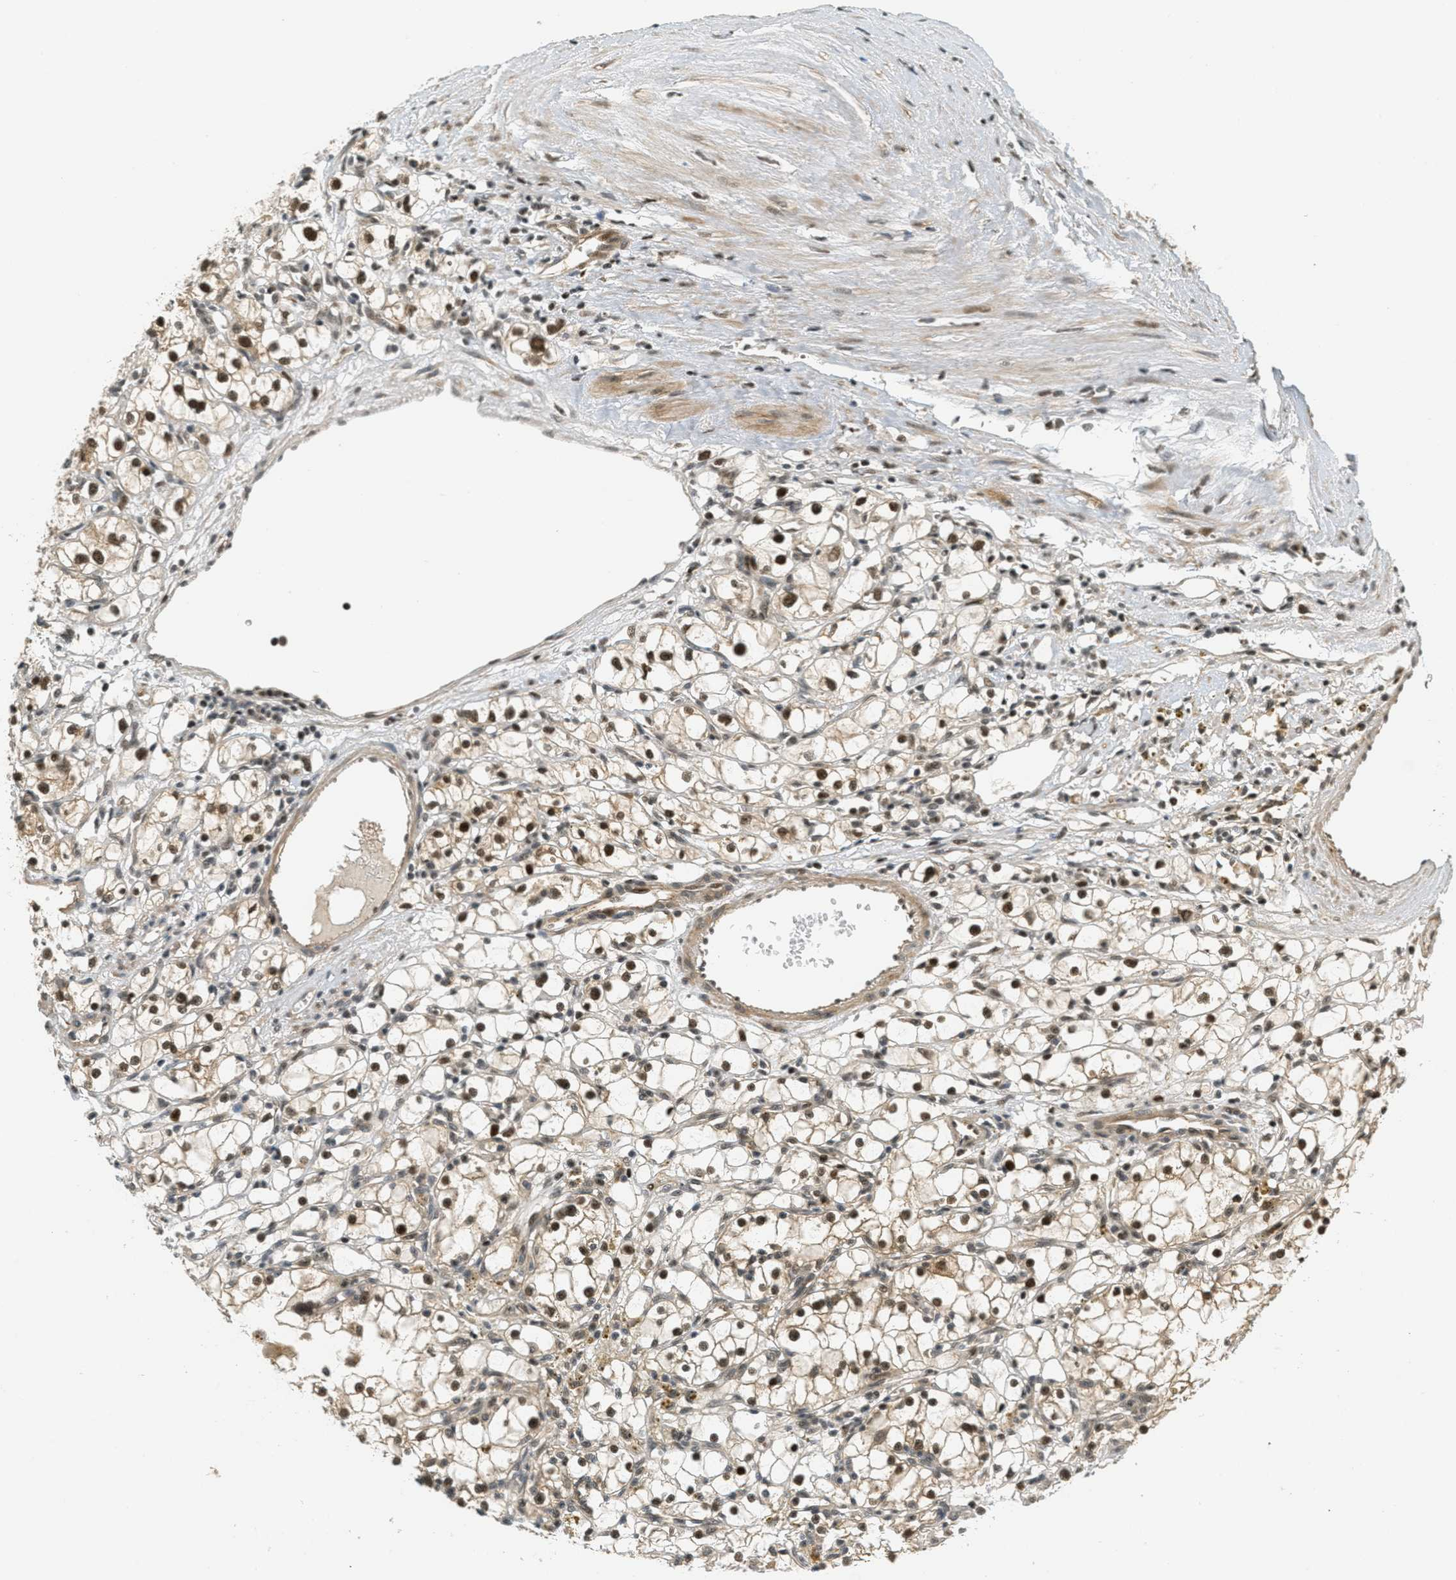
{"staining": {"intensity": "strong", "quantity": "25%-75%", "location": "nuclear"}, "tissue": "renal cancer", "cell_type": "Tumor cells", "image_type": "cancer", "snomed": [{"axis": "morphology", "description": "Adenocarcinoma, NOS"}, {"axis": "topography", "description": "Kidney"}], "caption": "Immunohistochemical staining of human renal adenocarcinoma shows high levels of strong nuclear staining in approximately 25%-75% of tumor cells. Using DAB (3,3'-diaminobenzidine) (brown) and hematoxylin (blue) stains, captured at high magnification using brightfield microscopy.", "gene": "FOXM1", "patient": {"sex": "male", "age": 56}}